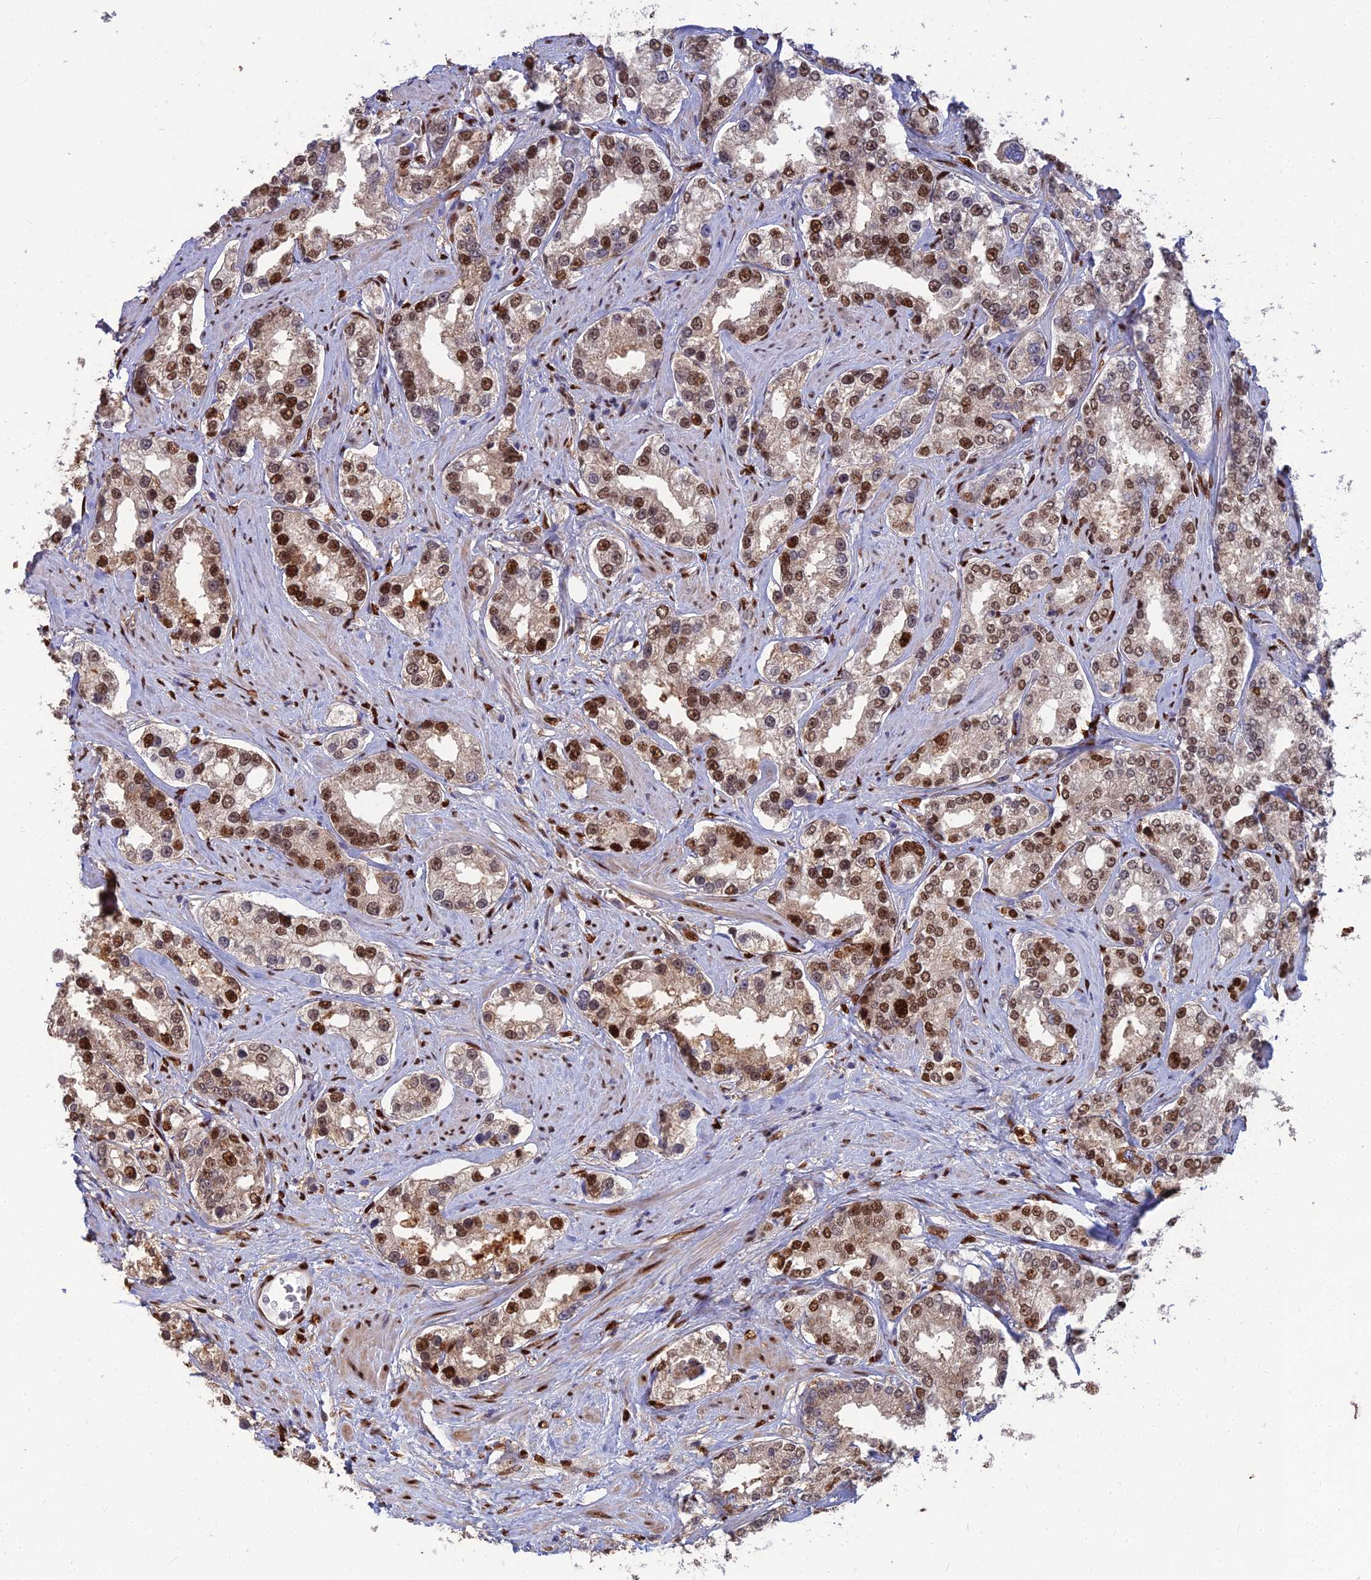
{"staining": {"intensity": "moderate", "quantity": ">75%", "location": "cytoplasmic/membranous,nuclear"}, "tissue": "prostate cancer", "cell_type": "Tumor cells", "image_type": "cancer", "snomed": [{"axis": "morphology", "description": "Normal tissue, NOS"}, {"axis": "morphology", "description": "Adenocarcinoma, High grade"}, {"axis": "topography", "description": "Prostate"}], "caption": "A high-resolution histopathology image shows immunohistochemistry staining of prostate cancer (high-grade adenocarcinoma), which demonstrates moderate cytoplasmic/membranous and nuclear expression in approximately >75% of tumor cells. Ihc stains the protein of interest in brown and the nuclei are stained blue.", "gene": "DNPEP", "patient": {"sex": "male", "age": 83}}